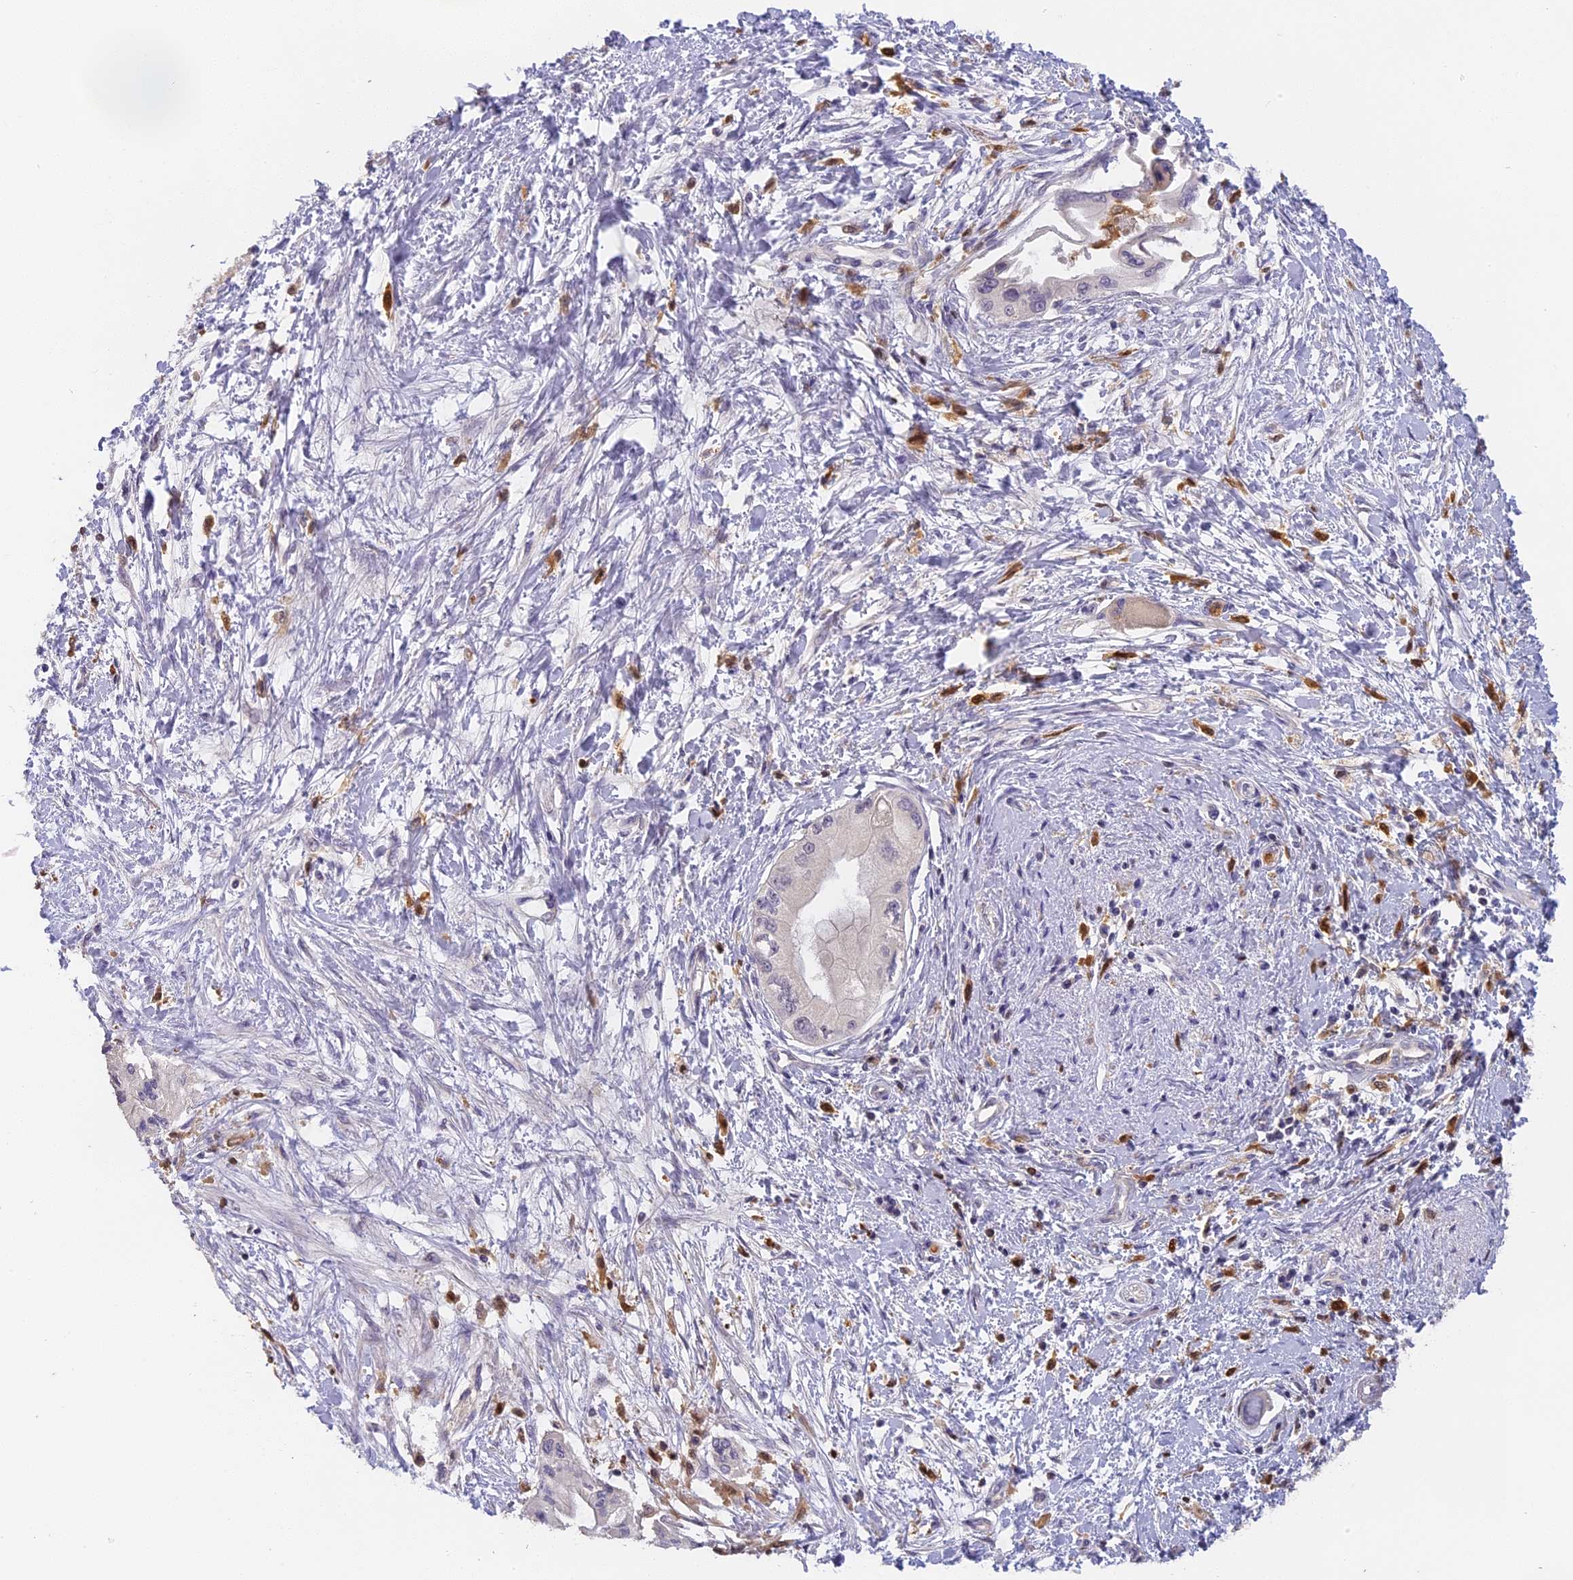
{"staining": {"intensity": "negative", "quantity": "none", "location": "none"}, "tissue": "pancreatic cancer", "cell_type": "Tumor cells", "image_type": "cancer", "snomed": [{"axis": "morphology", "description": "Adenocarcinoma, NOS"}, {"axis": "topography", "description": "Pancreas"}], "caption": "Tumor cells are negative for brown protein staining in pancreatic adenocarcinoma.", "gene": "NCF4", "patient": {"sex": "male", "age": 46}}